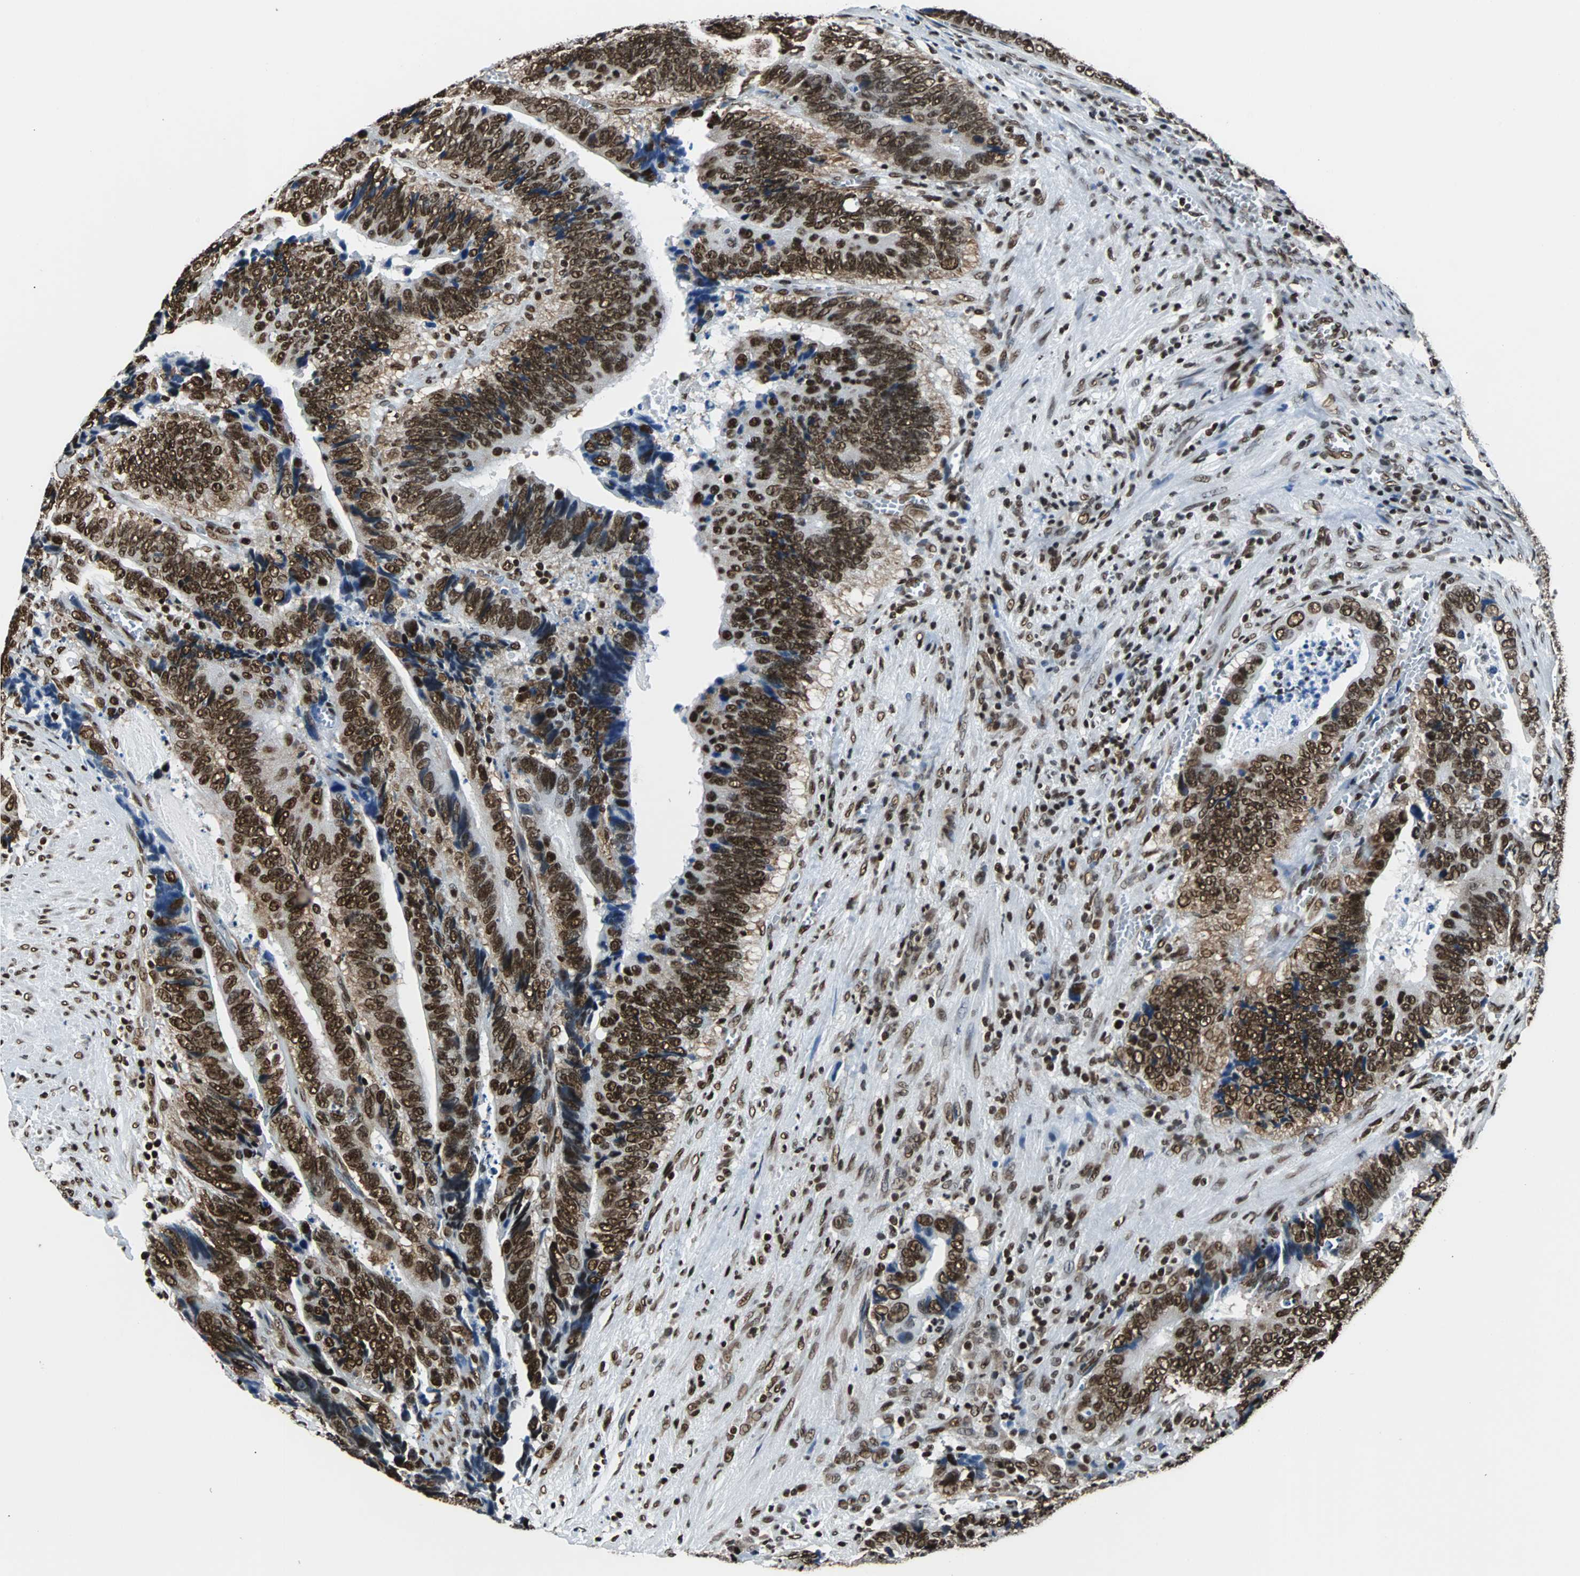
{"staining": {"intensity": "strong", "quantity": ">75%", "location": "nuclear"}, "tissue": "colorectal cancer", "cell_type": "Tumor cells", "image_type": "cancer", "snomed": [{"axis": "morphology", "description": "Adenocarcinoma, NOS"}, {"axis": "topography", "description": "Colon"}], "caption": "This image exhibits colorectal cancer (adenocarcinoma) stained with IHC to label a protein in brown. The nuclear of tumor cells show strong positivity for the protein. Nuclei are counter-stained blue.", "gene": "FUBP1", "patient": {"sex": "male", "age": 72}}